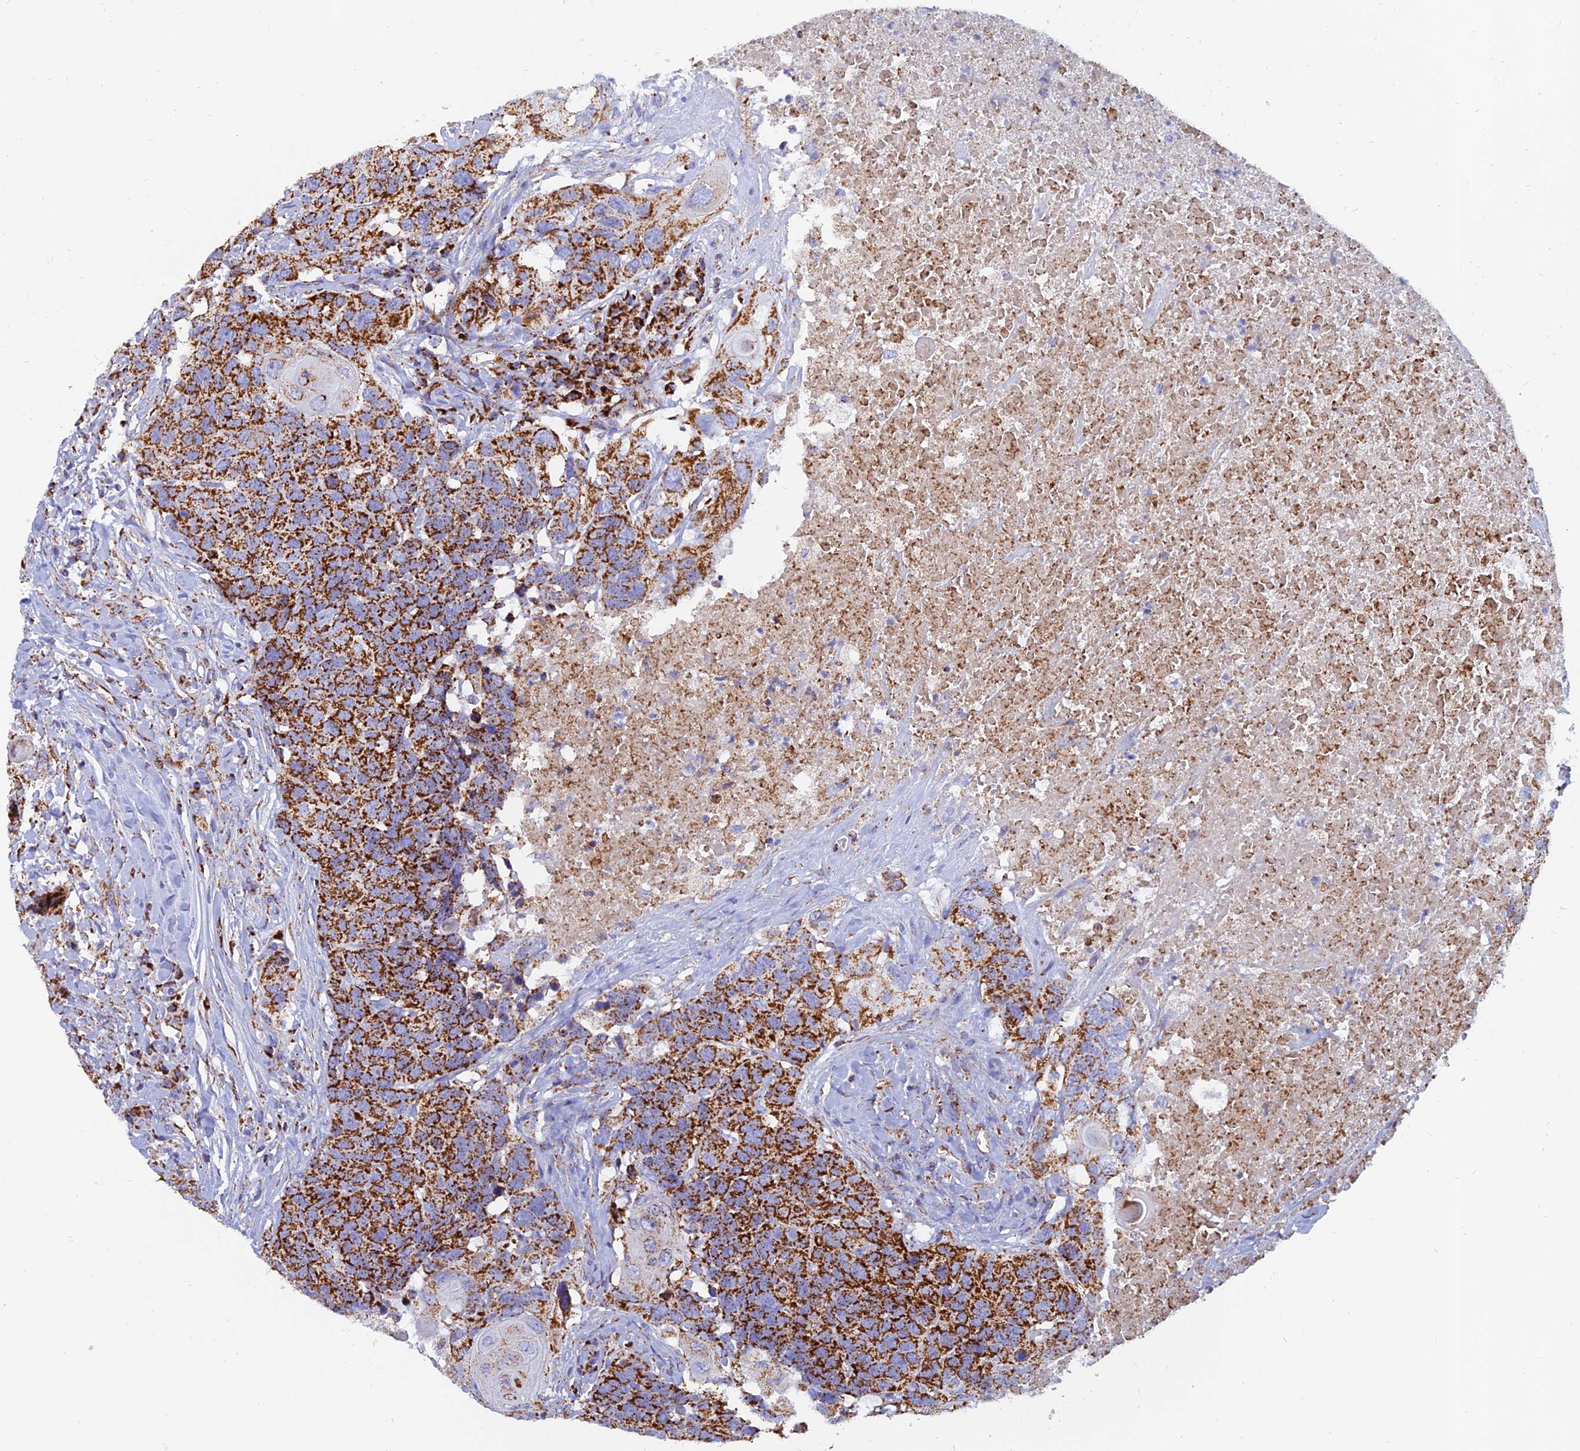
{"staining": {"intensity": "strong", "quantity": ">75%", "location": "cytoplasmic/membranous"}, "tissue": "head and neck cancer", "cell_type": "Tumor cells", "image_type": "cancer", "snomed": [{"axis": "morphology", "description": "Squamous cell carcinoma, NOS"}, {"axis": "topography", "description": "Head-Neck"}], "caption": "A brown stain highlights strong cytoplasmic/membranous staining of a protein in squamous cell carcinoma (head and neck) tumor cells.", "gene": "NDUFB6", "patient": {"sex": "male", "age": 66}}